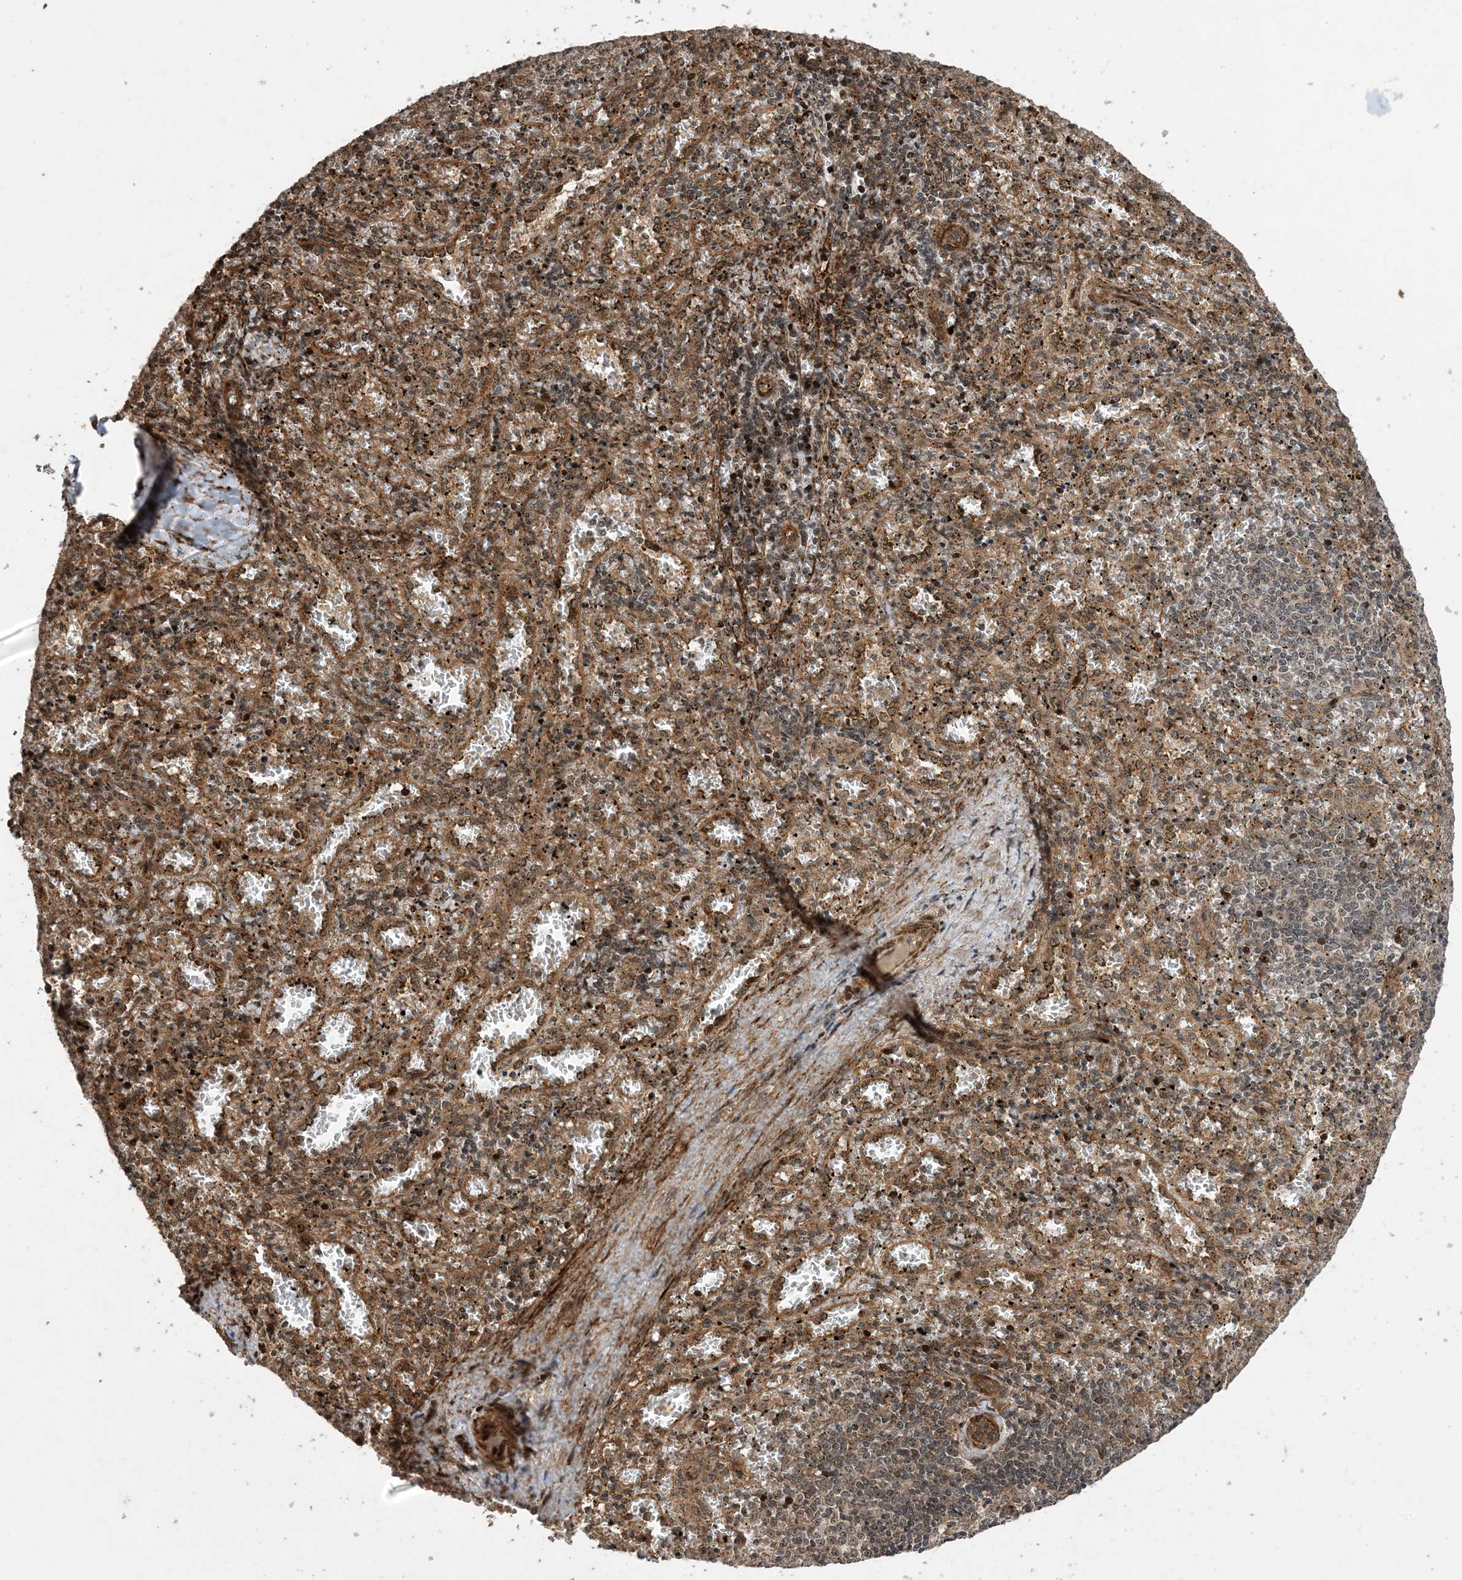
{"staining": {"intensity": "moderate", "quantity": ">75%", "location": "cytoplasmic/membranous,nuclear"}, "tissue": "spleen", "cell_type": "Cells in red pulp", "image_type": "normal", "snomed": [{"axis": "morphology", "description": "Normal tissue, NOS"}, {"axis": "topography", "description": "Spleen"}], "caption": "Immunohistochemistry (DAB) staining of benign spleen exhibits moderate cytoplasmic/membranous,nuclear protein staining in about >75% of cells in red pulp. The staining was performed using DAB (3,3'-diaminobenzidine), with brown indicating positive protein expression. Nuclei are stained blue with hematoxylin.", "gene": "ZNF511", "patient": {"sex": "male", "age": 11}}